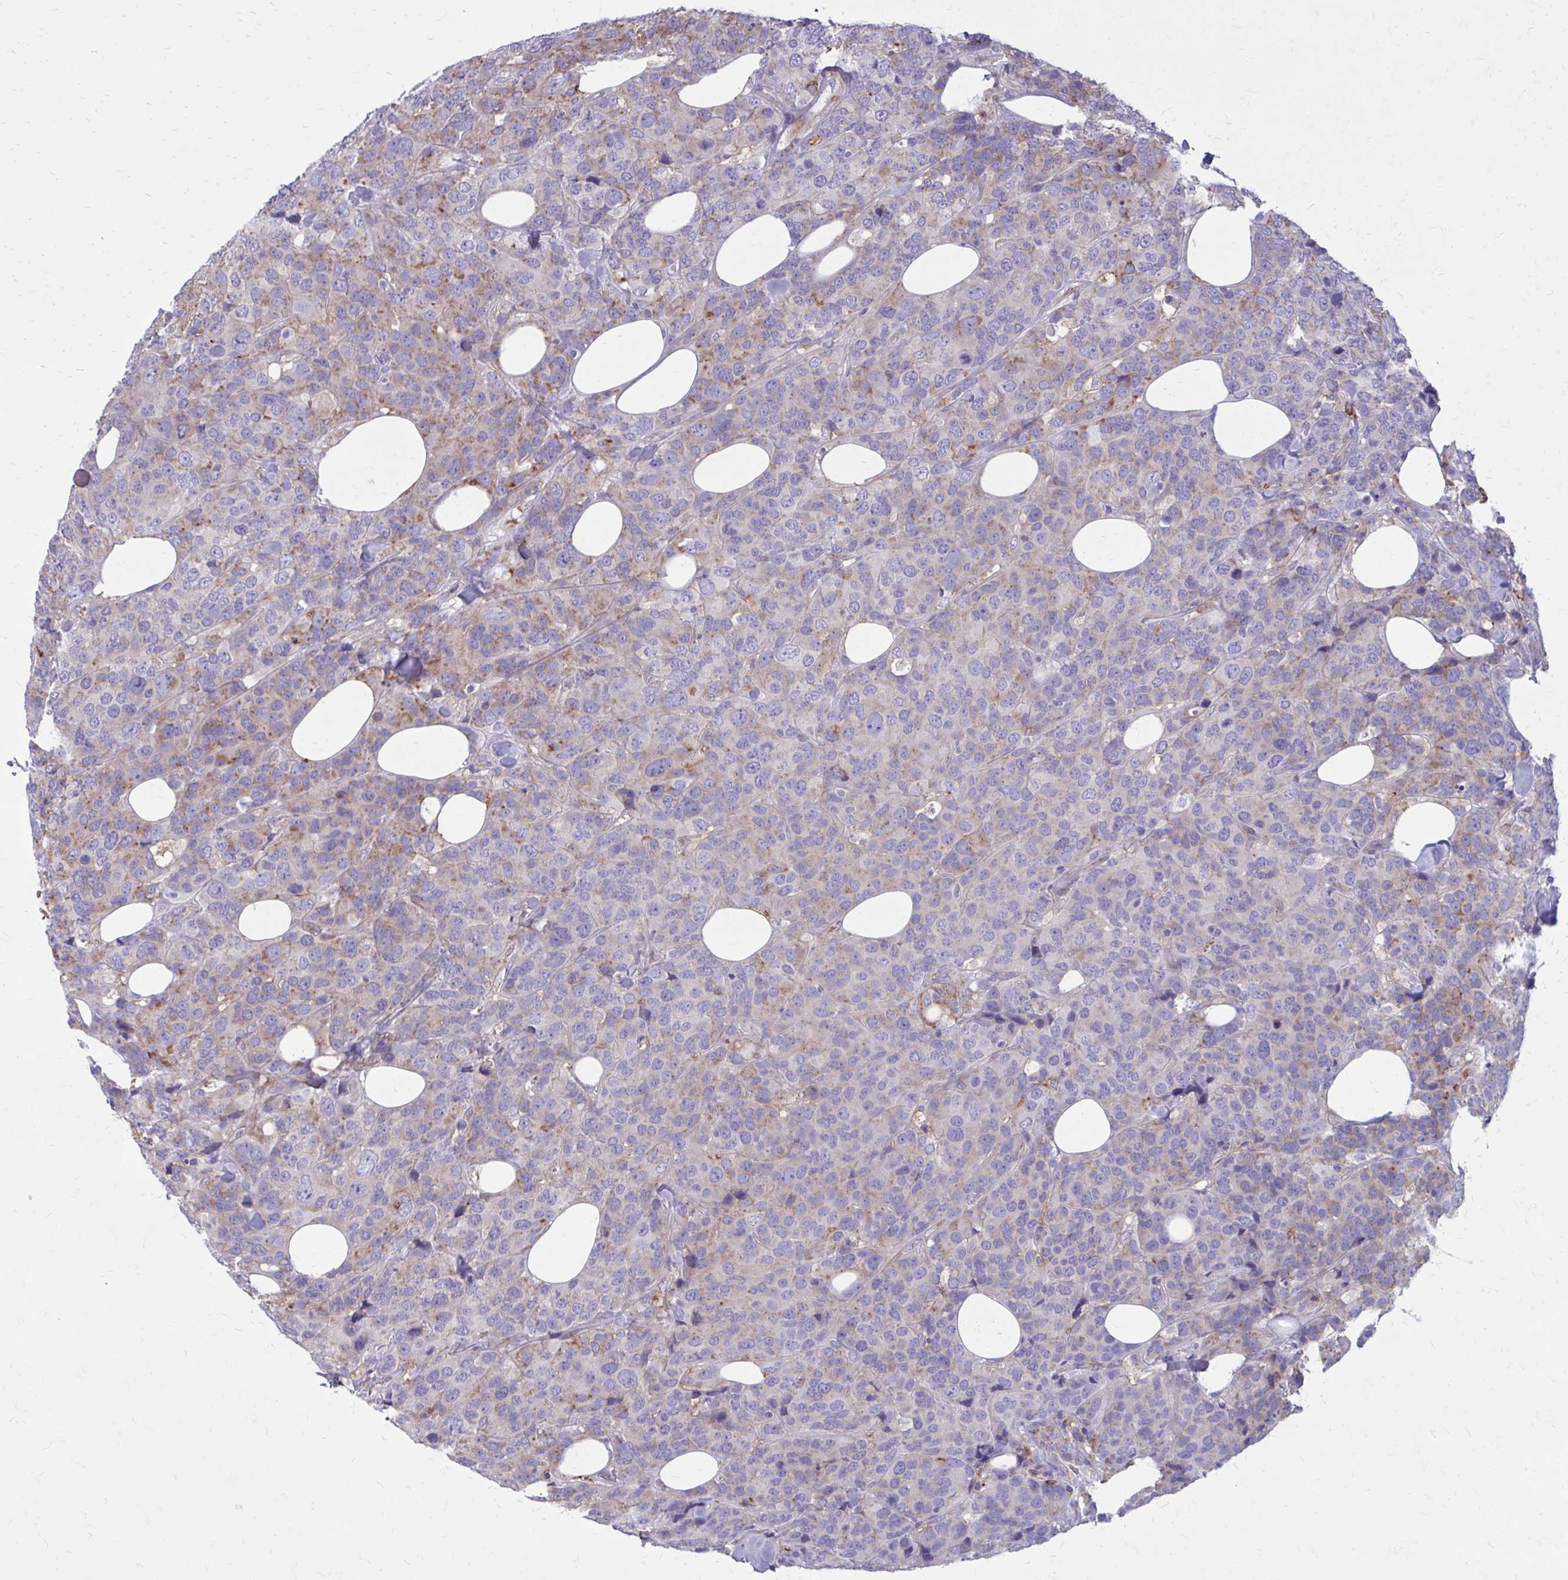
{"staining": {"intensity": "weak", "quantity": "<25%", "location": "cytoplasmic/membranous"}, "tissue": "breast cancer", "cell_type": "Tumor cells", "image_type": "cancer", "snomed": [{"axis": "morphology", "description": "Lobular carcinoma"}, {"axis": "topography", "description": "Breast"}], "caption": "This image is of breast lobular carcinoma stained with immunohistochemistry to label a protein in brown with the nuclei are counter-stained blue. There is no expression in tumor cells. (Immunohistochemistry, brightfield microscopy, high magnification).", "gene": "CLTA", "patient": {"sex": "female", "age": 59}}